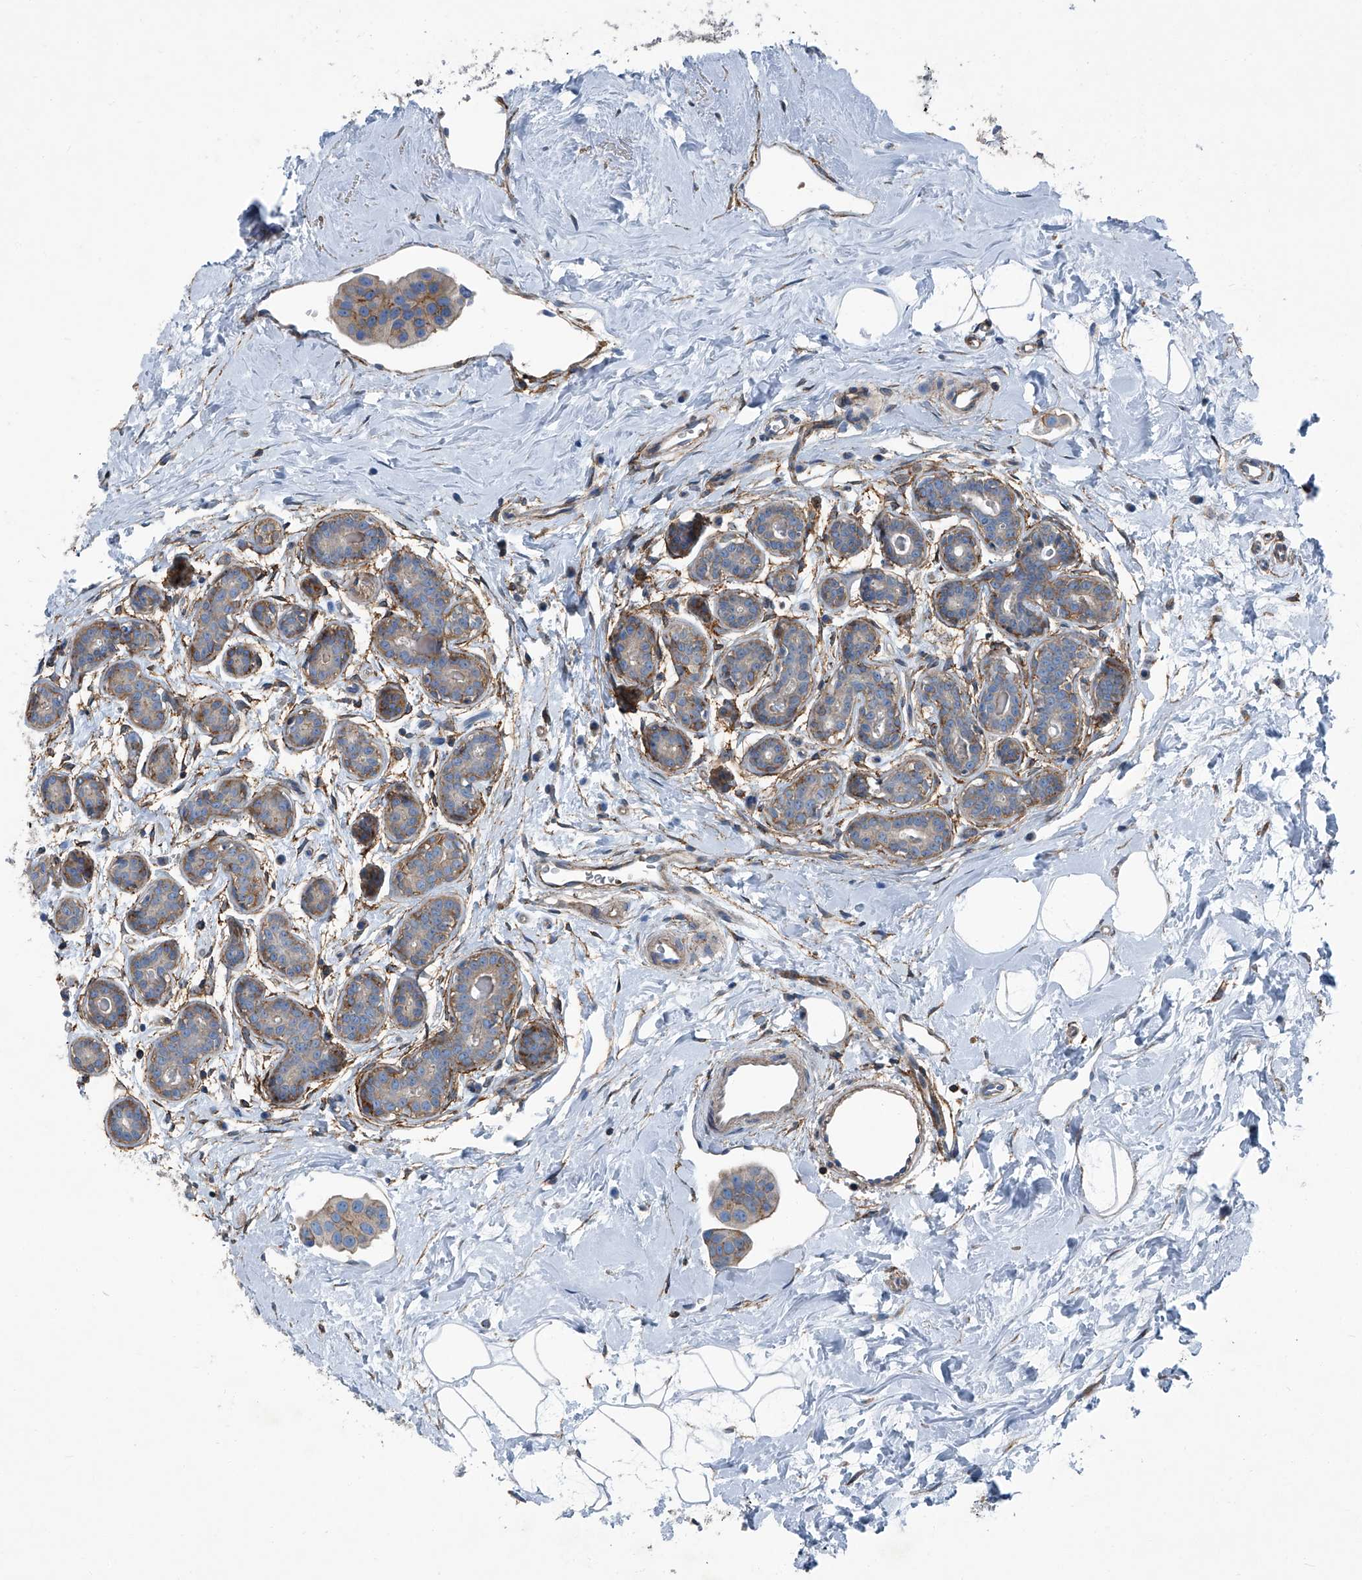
{"staining": {"intensity": "weak", "quantity": "25%-75%", "location": "cytoplasmic/membranous"}, "tissue": "breast cancer", "cell_type": "Tumor cells", "image_type": "cancer", "snomed": [{"axis": "morphology", "description": "Normal tissue, NOS"}, {"axis": "morphology", "description": "Duct carcinoma"}, {"axis": "topography", "description": "Breast"}], "caption": "A brown stain highlights weak cytoplasmic/membranous staining of a protein in human breast cancer (invasive ductal carcinoma) tumor cells.", "gene": "SEPTIN7", "patient": {"sex": "female", "age": 39}}